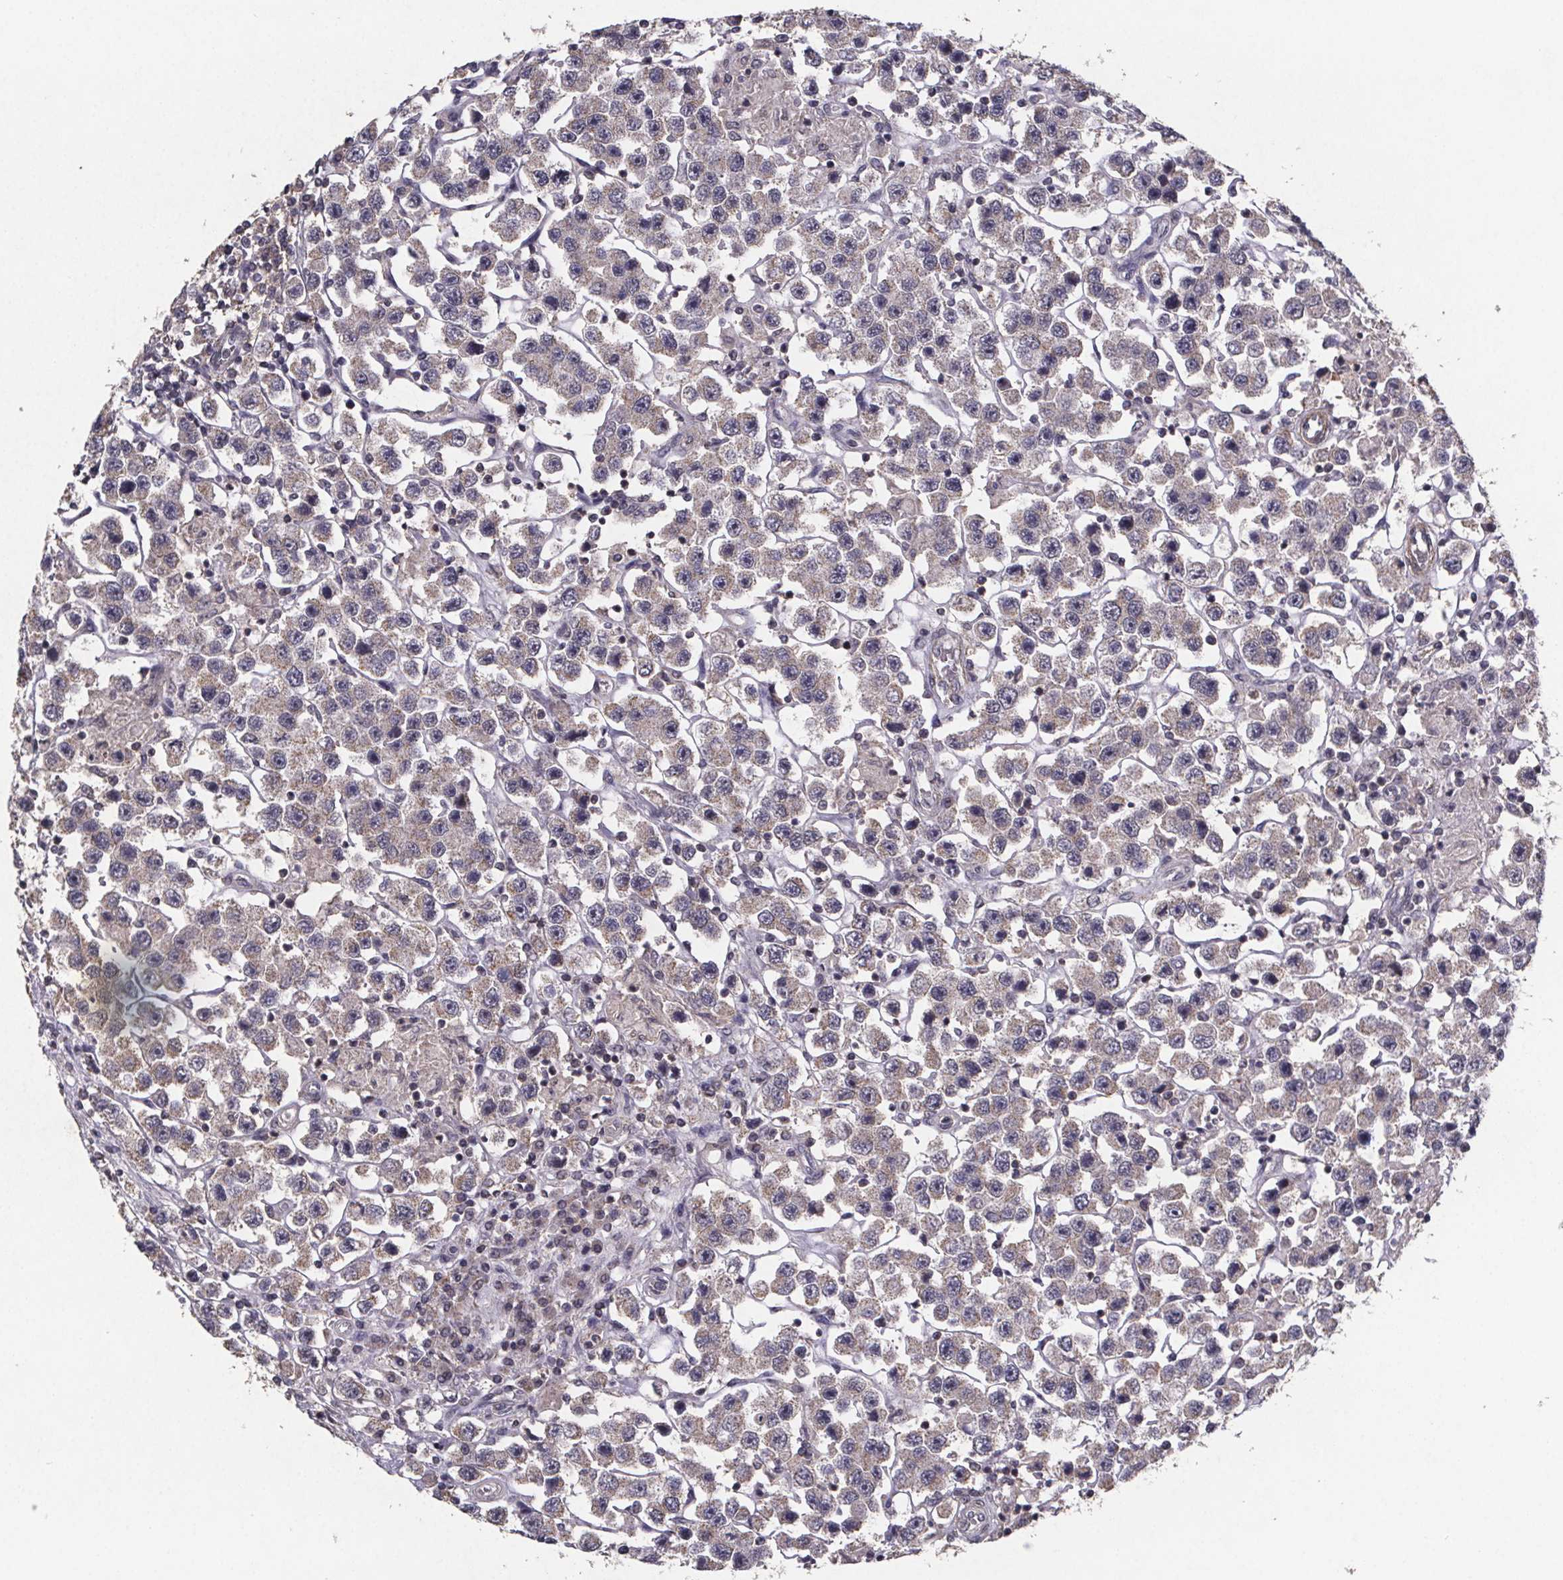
{"staining": {"intensity": "weak", "quantity": "<25%", "location": "cytoplasmic/membranous"}, "tissue": "testis cancer", "cell_type": "Tumor cells", "image_type": "cancer", "snomed": [{"axis": "morphology", "description": "Seminoma, NOS"}, {"axis": "topography", "description": "Testis"}], "caption": "Immunohistochemistry (IHC) of human testis cancer (seminoma) demonstrates no positivity in tumor cells.", "gene": "PALLD", "patient": {"sex": "male", "age": 45}}